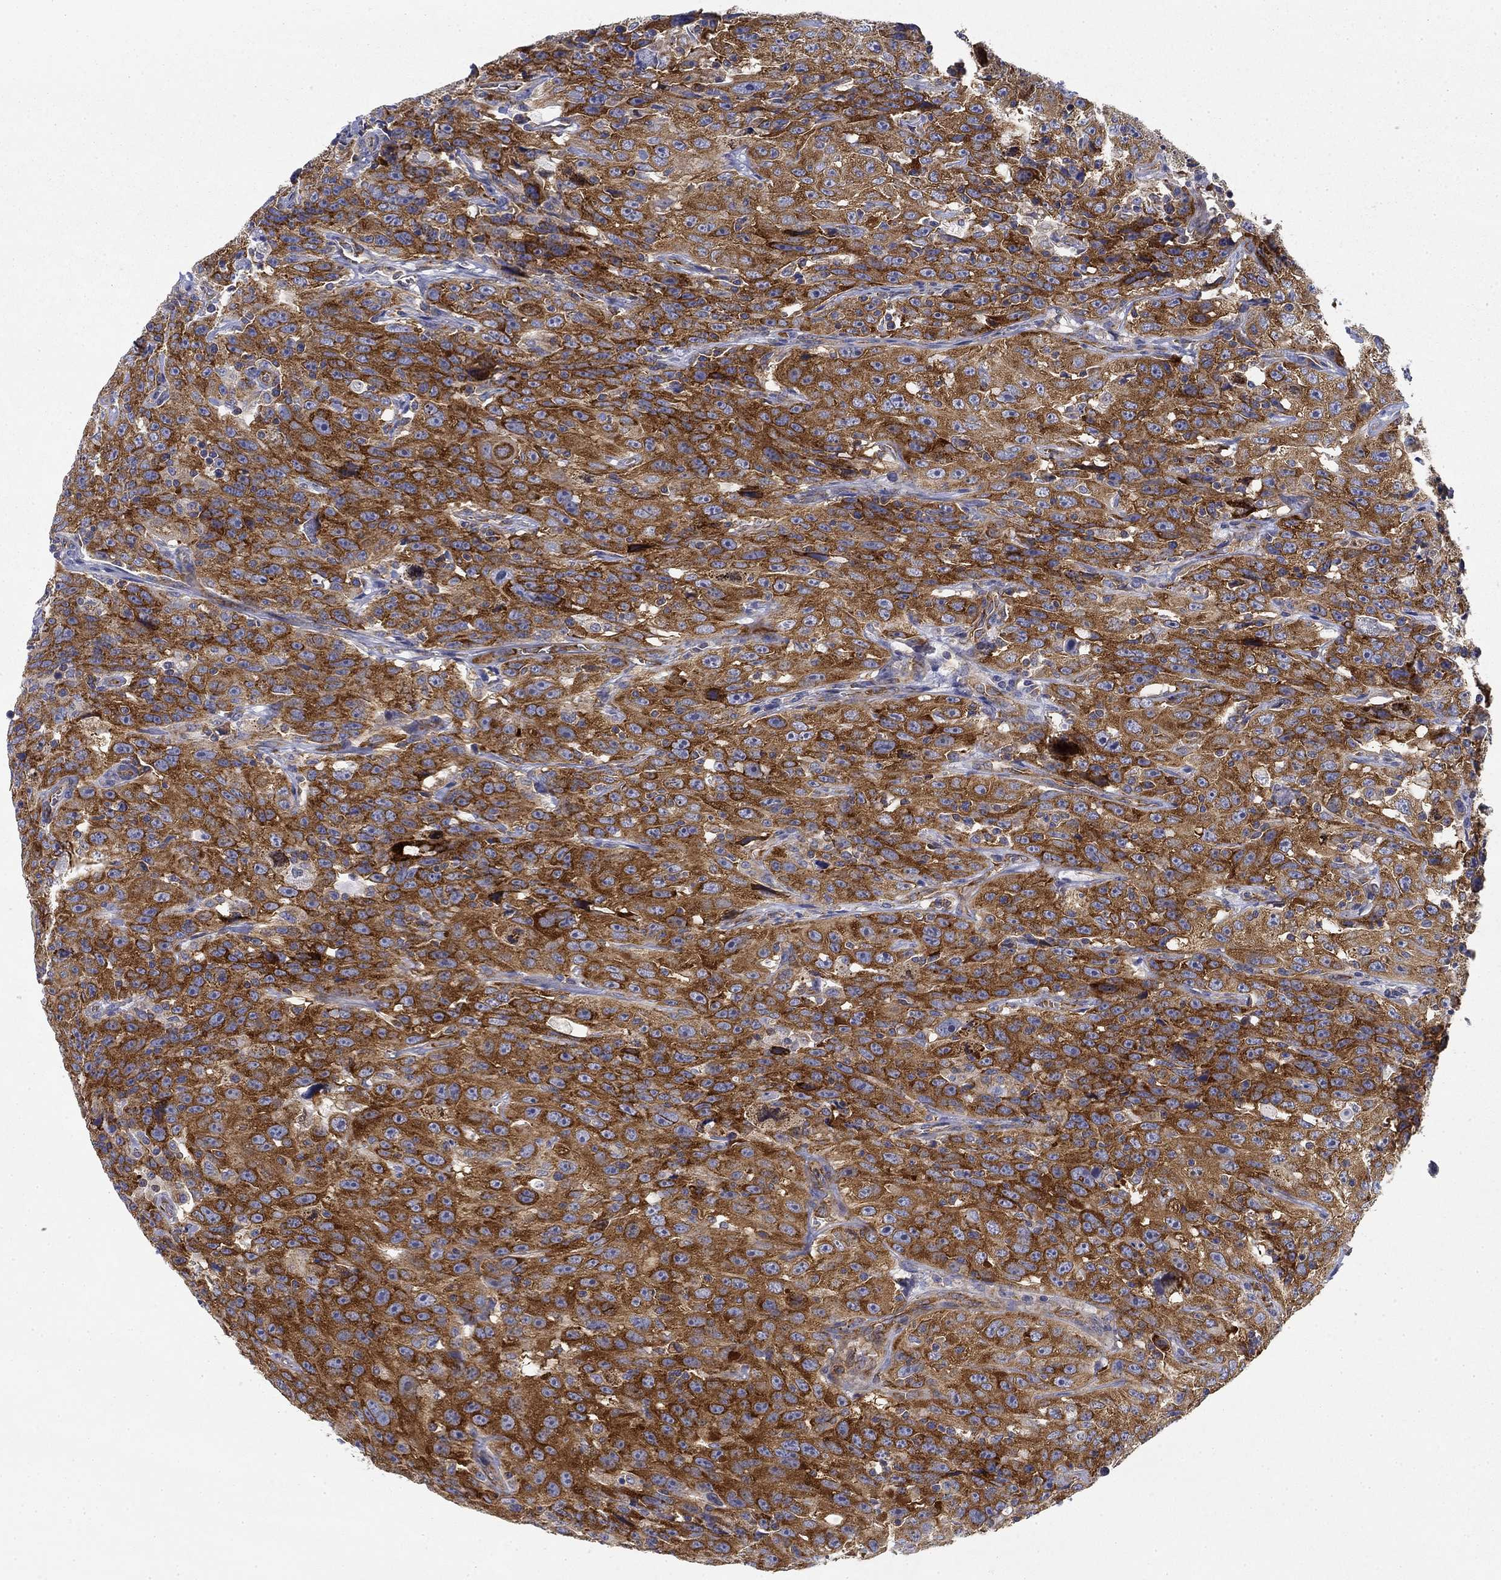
{"staining": {"intensity": "strong", "quantity": ">75%", "location": "cytoplasmic/membranous"}, "tissue": "urothelial cancer", "cell_type": "Tumor cells", "image_type": "cancer", "snomed": [{"axis": "morphology", "description": "Urothelial carcinoma, NOS"}, {"axis": "morphology", "description": "Urothelial carcinoma, High grade"}, {"axis": "topography", "description": "Urinary bladder"}], "caption": "The micrograph demonstrates immunohistochemical staining of transitional cell carcinoma. There is strong cytoplasmic/membranous positivity is present in about >75% of tumor cells. (brown staining indicates protein expression, while blue staining denotes nuclei).", "gene": "FXR1", "patient": {"sex": "female", "age": 73}}